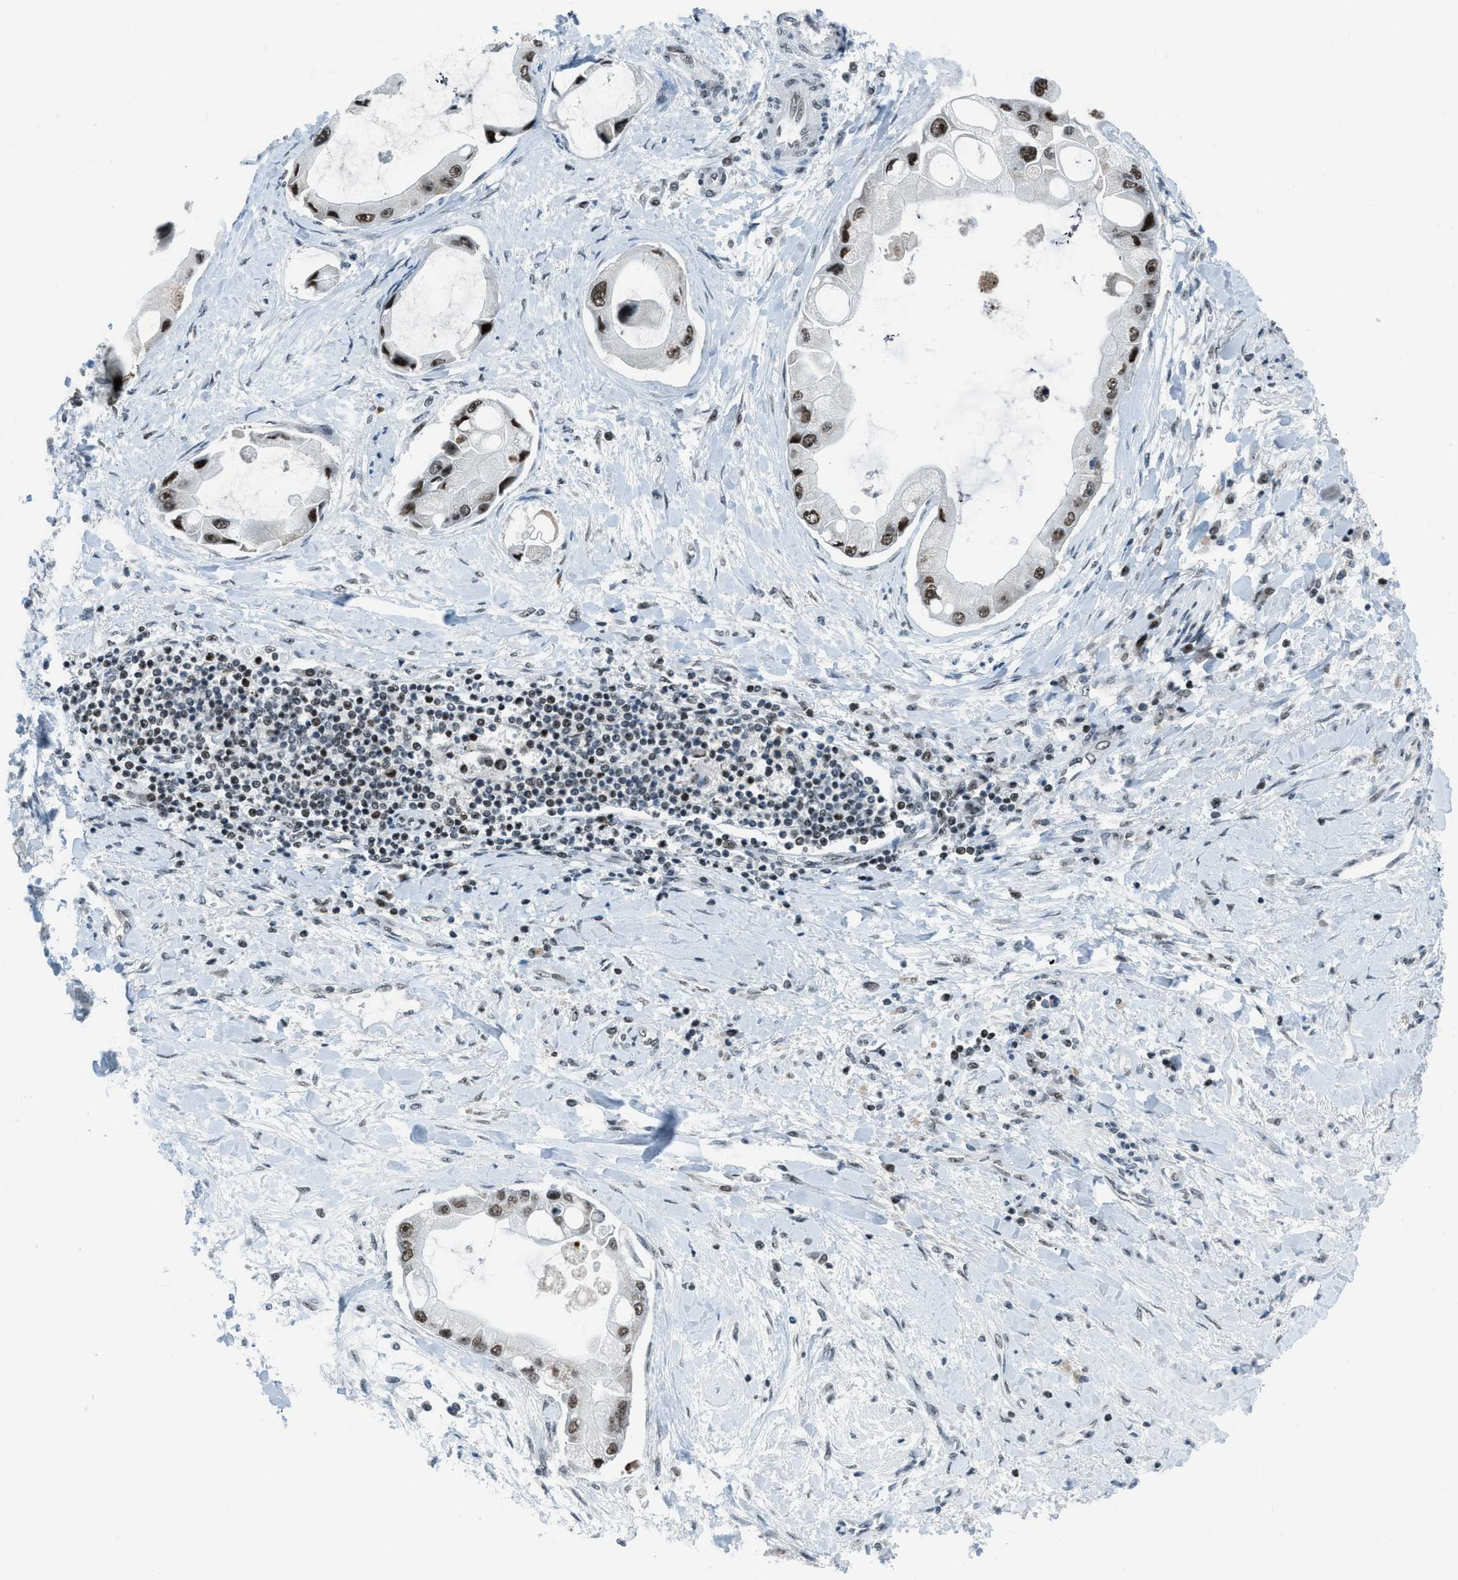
{"staining": {"intensity": "moderate", "quantity": ">75%", "location": "nuclear"}, "tissue": "liver cancer", "cell_type": "Tumor cells", "image_type": "cancer", "snomed": [{"axis": "morphology", "description": "Cholangiocarcinoma"}, {"axis": "topography", "description": "Liver"}], "caption": "Liver cancer (cholangiocarcinoma) stained with a protein marker demonstrates moderate staining in tumor cells.", "gene": "RAD51B", "patient": {"sex": "male", "age": 50}}